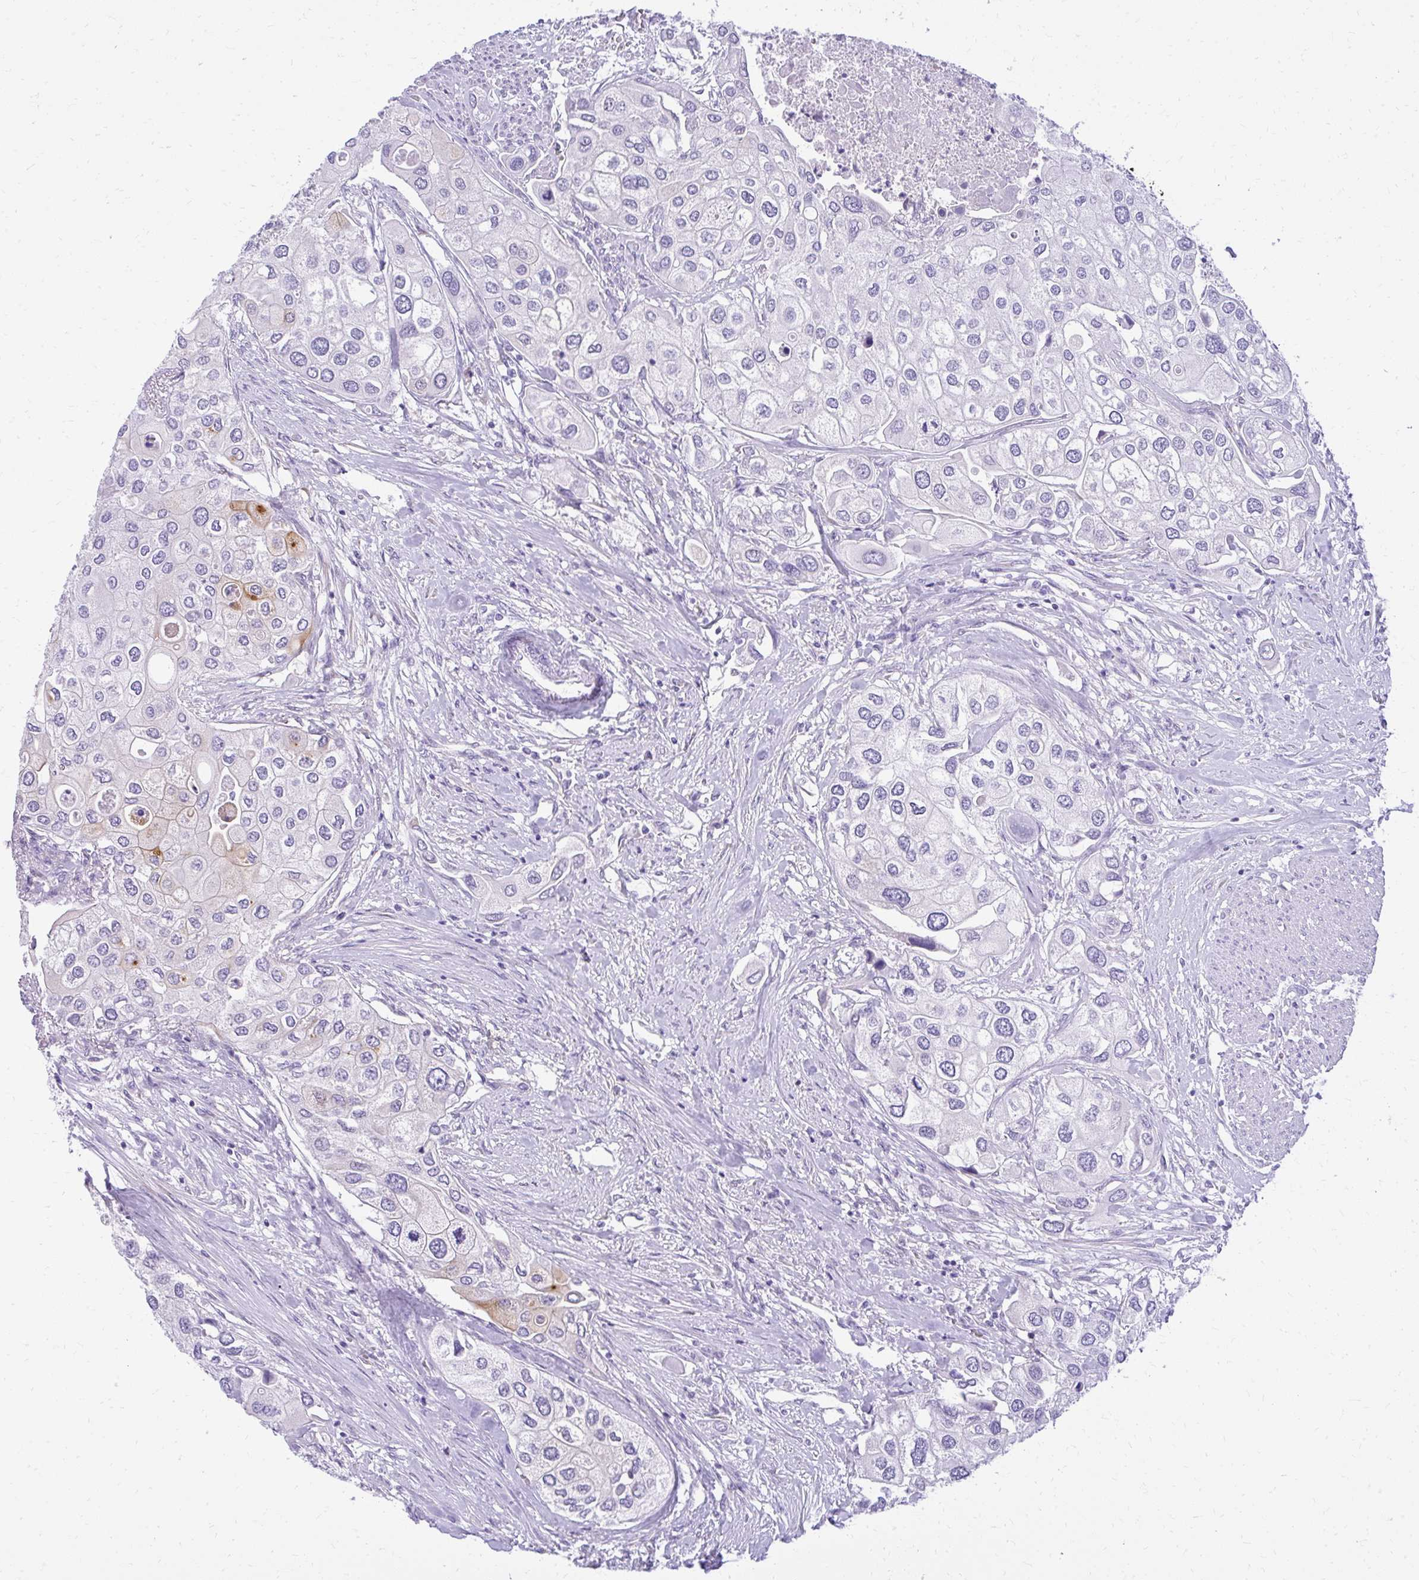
{"staining": {"intensity": "moderate", "quantity": "<25%", "location": "cytoplasmic/membranous"}, "tissue": "urothelial cancer", "cell_type": "Tumor cells", "image_type": "cancer", "snomed": [{"axis": "morphology", "description": "Urothelial carcinoma, High grade"}, {"axis": "topography", "description": "Urinary bladder"}], "caption": "High-grade urothelial carcinoma stained with a brown dye displays moderate cytoplasmic/membranous positive expression in approximately <25% of tumor cells.", "gene": "PRAP1", "patient": {"sex": "male", "age": 64}}